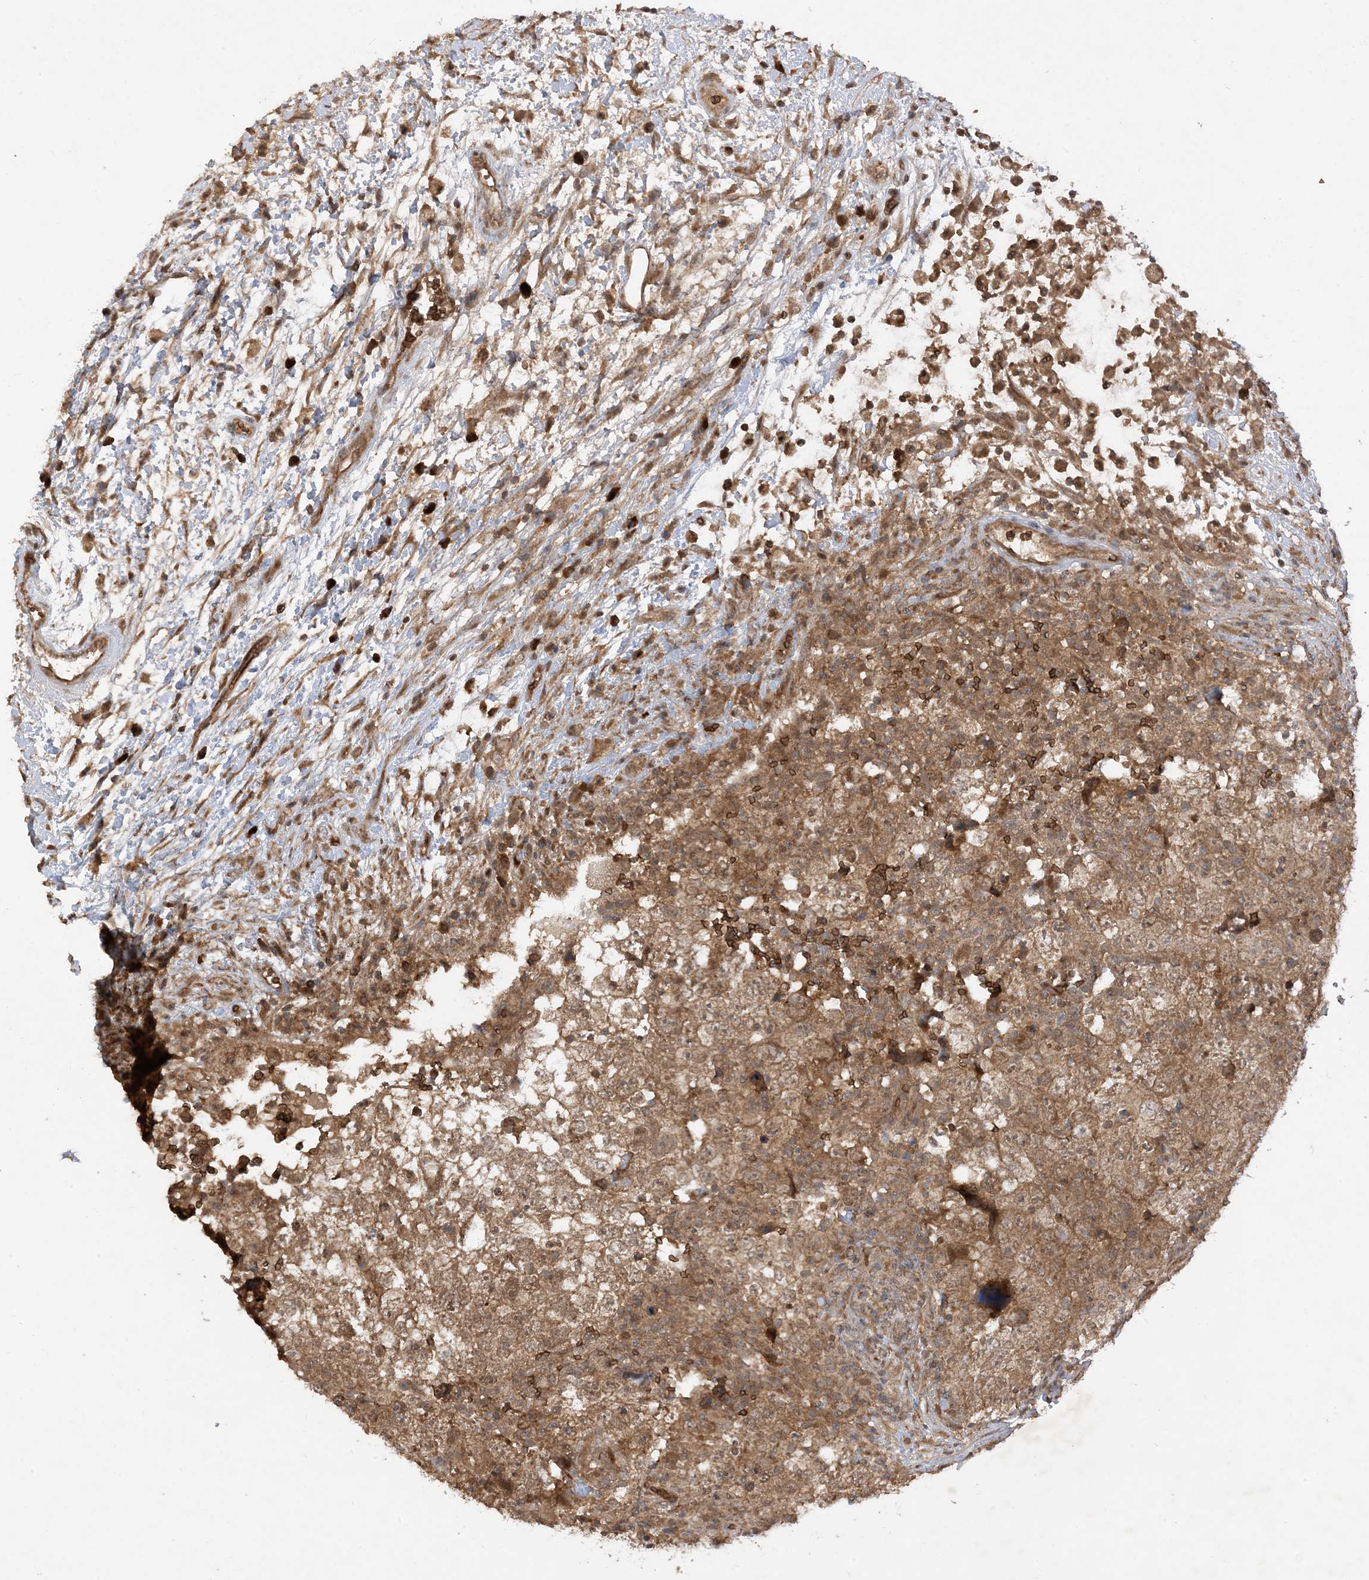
{"staining": {"intensity": "moderate", "quantity": ">75%", "location": "cytoplasmic/membranous"}, "tissue": "testis cancer", "cell_type": "Tumor cells", "image_type": "cancer", "snomed": [{"axis": "morphology", "description": "Carcinoma, Embryonal, NOS"}, {"axis": "topography", "description": "Testis"}], "caption": "An immunohistochemistry (IHC) micrograph of tumor tissue is shown. Protein staining in brown shows moderate cytoplasmic/membranous positivity in embryonal carcinoma (testis) within tumor cells. (DAB (3,3'-diaminobenzidine) IHC, brown staining for protein, blue staining for nuclei).", "gene": "PUSL1", "patient": {"sex": "male", "age": 37}}